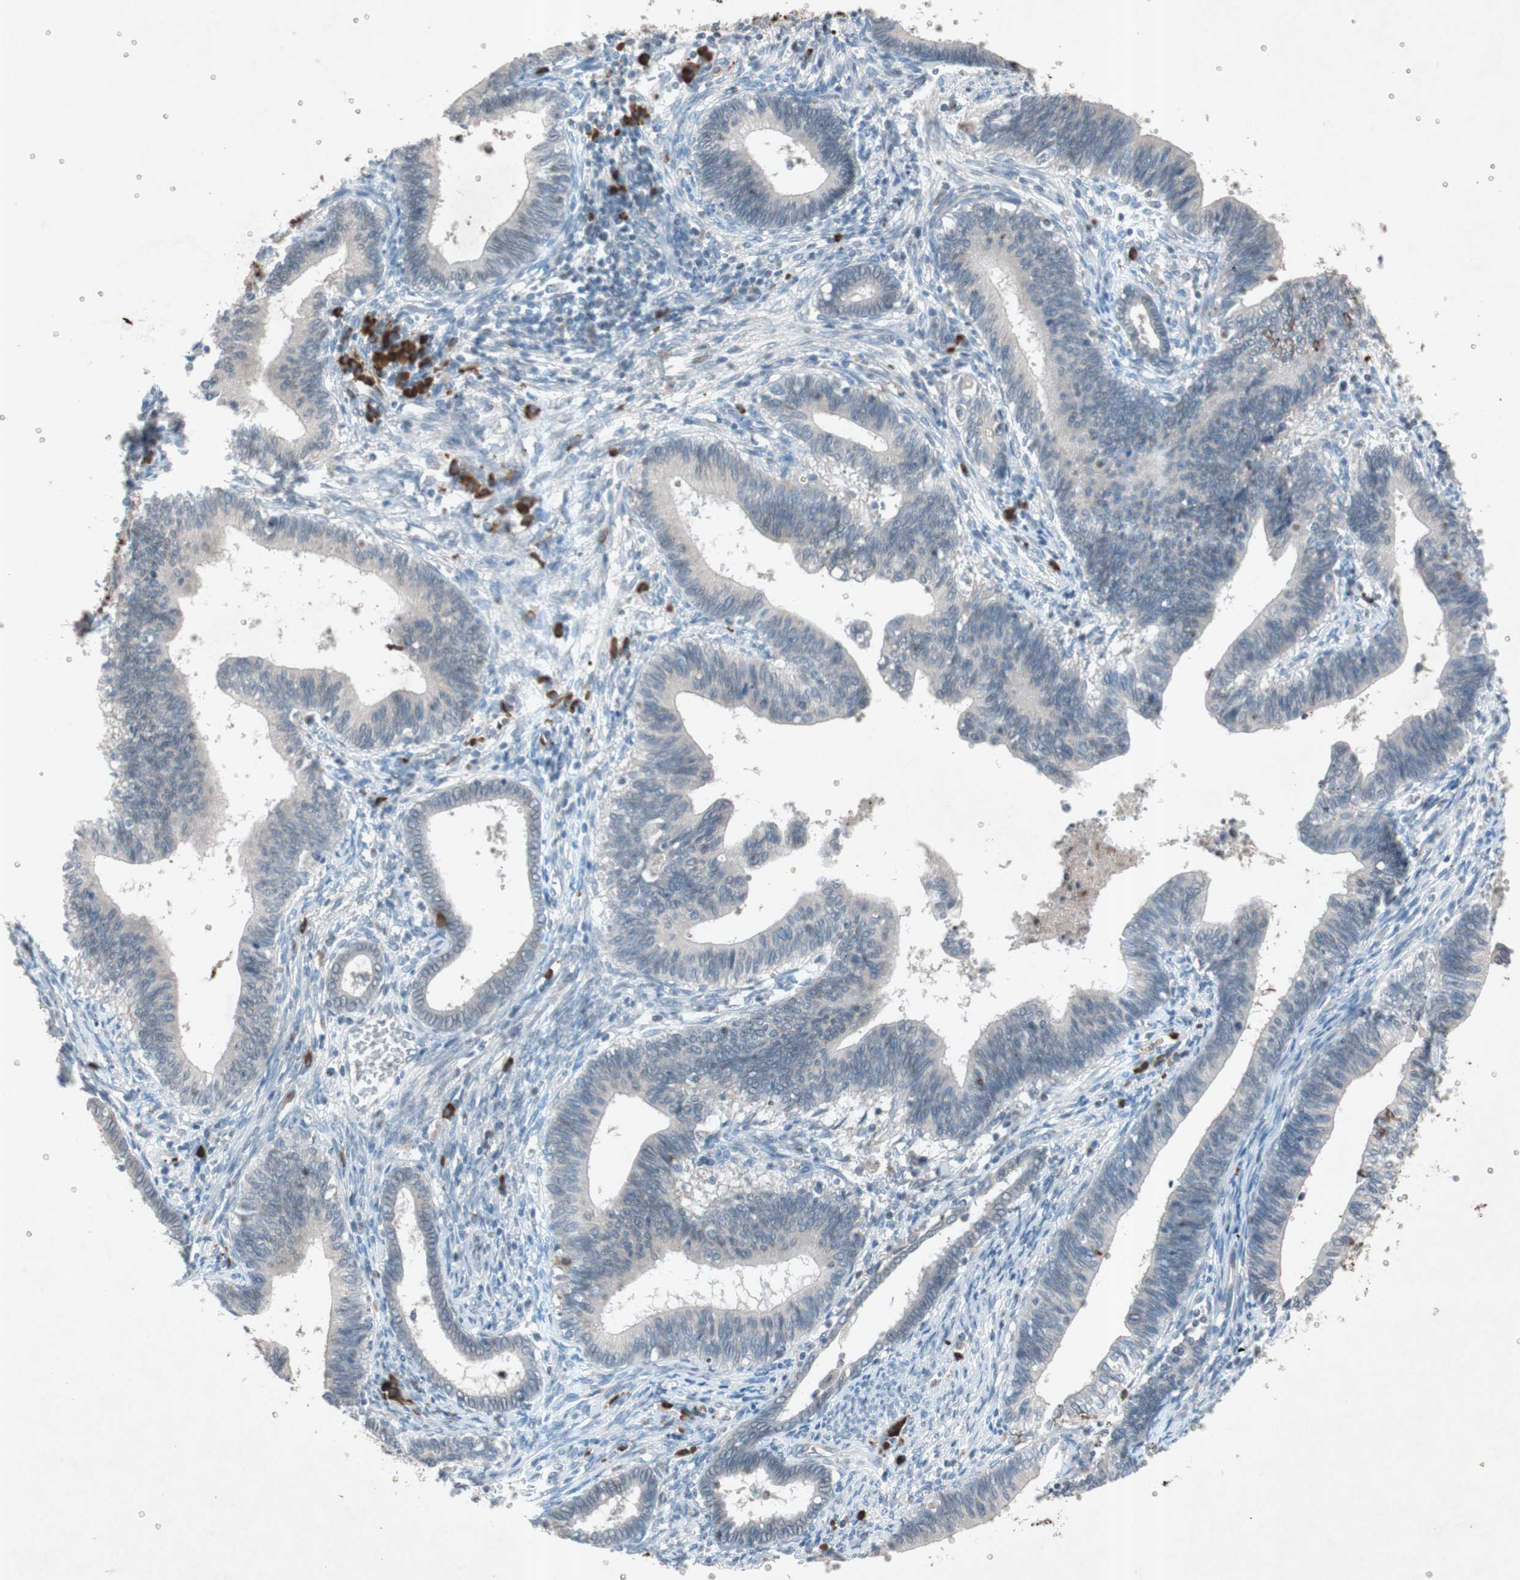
{"staining": {"intensity": "weak", "quantity": "<25%", "location": "cytoplasmic/membranous"}, "tissue": "cervical cancer", "cell_type": "Tumor cells", "image_type": "cancer", "snomed": [{"axis": "morphology", "description": "Adenocarcinoma, NOS"}, {"axis": "topography", "description": "Cervix"}], "caption": "Tumor cells show no significant staining in cervical adenocarcinoma.", "gene": "GRB7", "patient": {"sex": "female", "age": 44}}